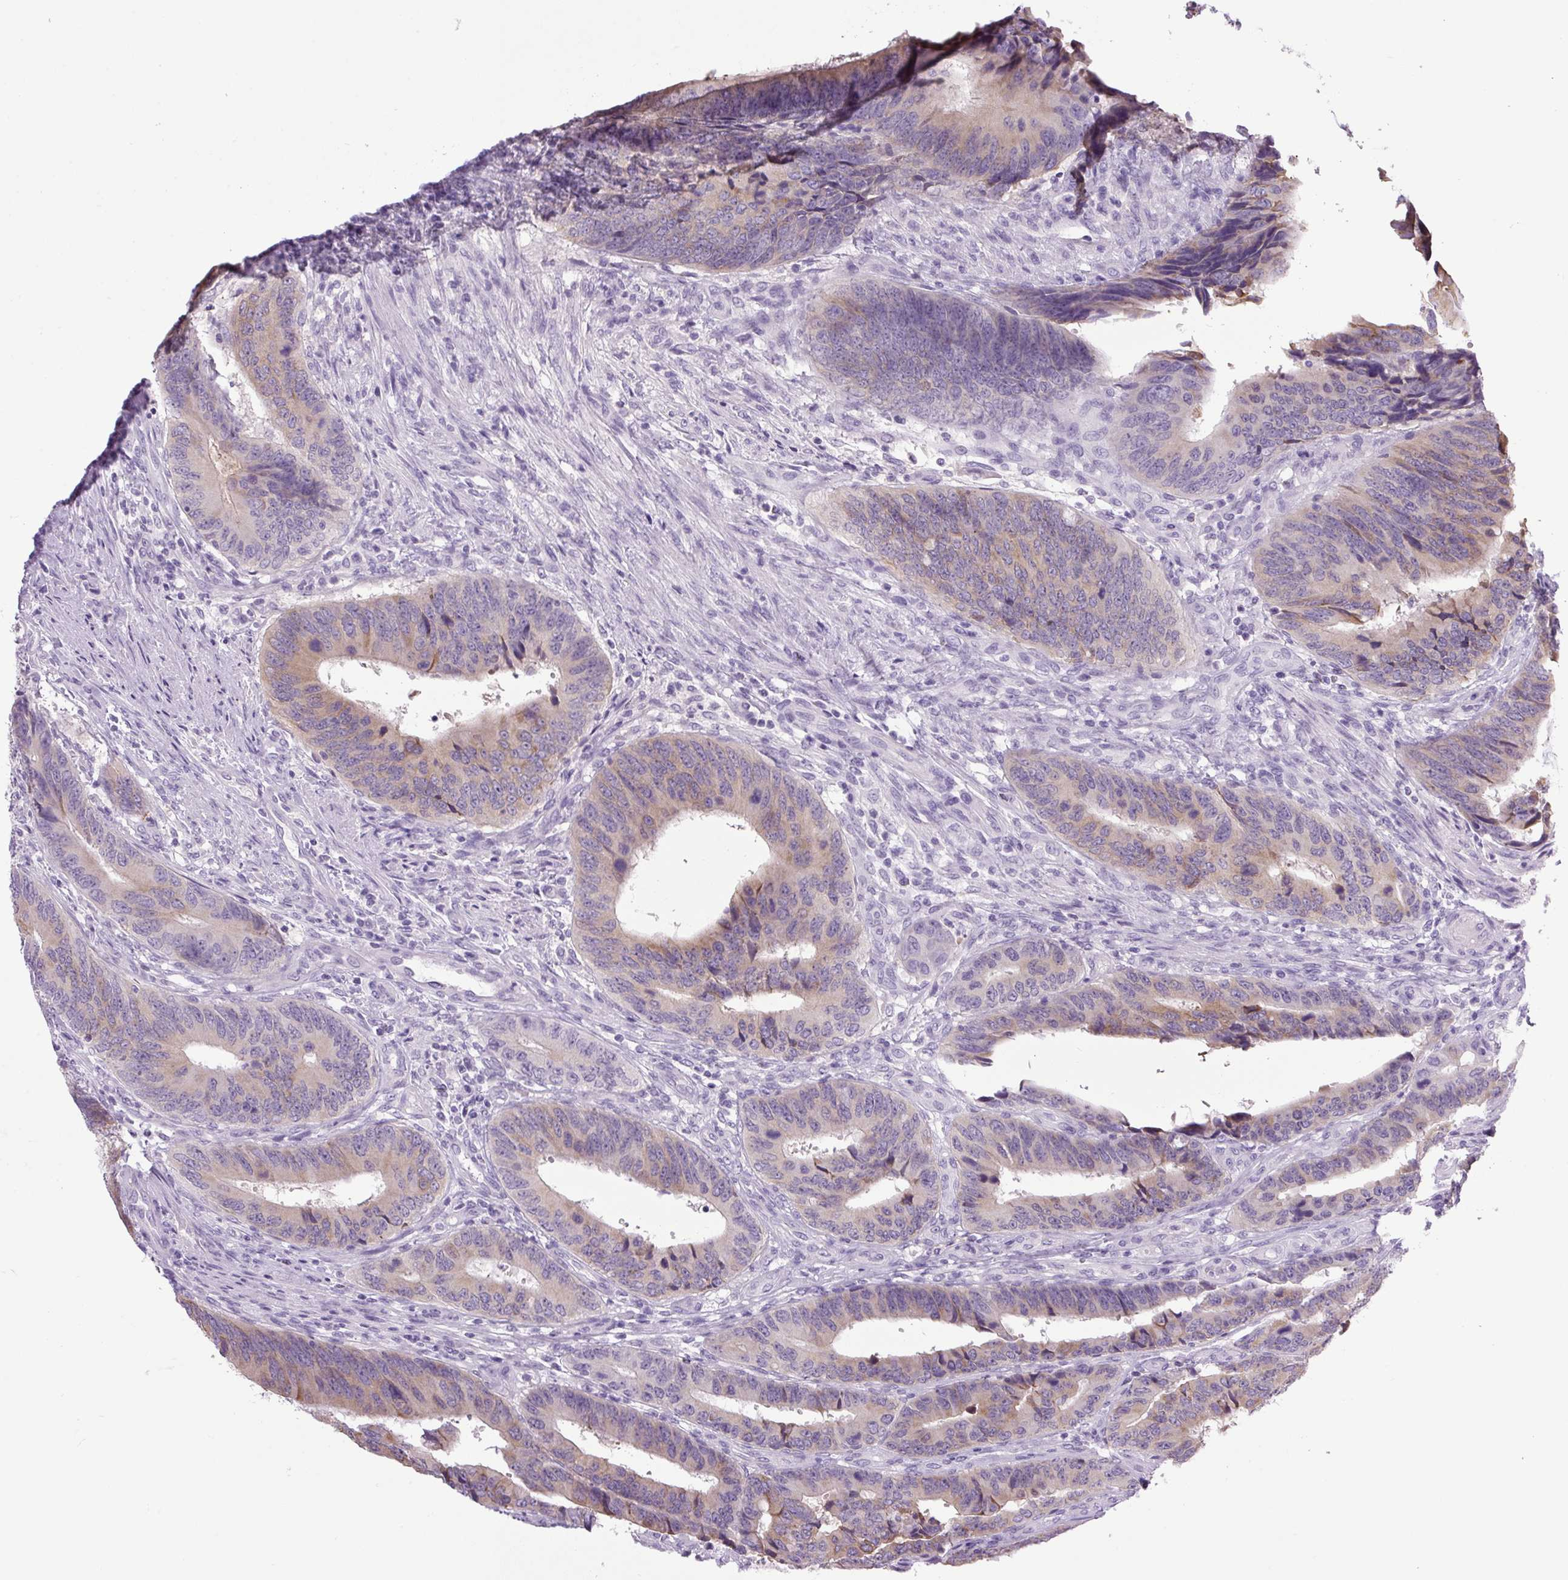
{"staining": {"intensity": "moderate", "quantity": "25%-75%", "location": "cytoplasmic/membranous"}, "tissue": "colorectal cancer", "cell_type": "Tumor cells", "image_type": "cancer", "snomed": [{"axis": "morphology", "description": "Adenocarcinoma, NOS"}, {"axis": "topography", "description": "Colon"}], "caption": "DAB immunohistochemical staining of human colorectal cancer (adenocarcinoma) shows moderate cytoplasmic/membranous protein positivity in about 25%-75% of tumor cells.", "gene": "COL9A2", "patient": {"sex": "male", "age": 87}}